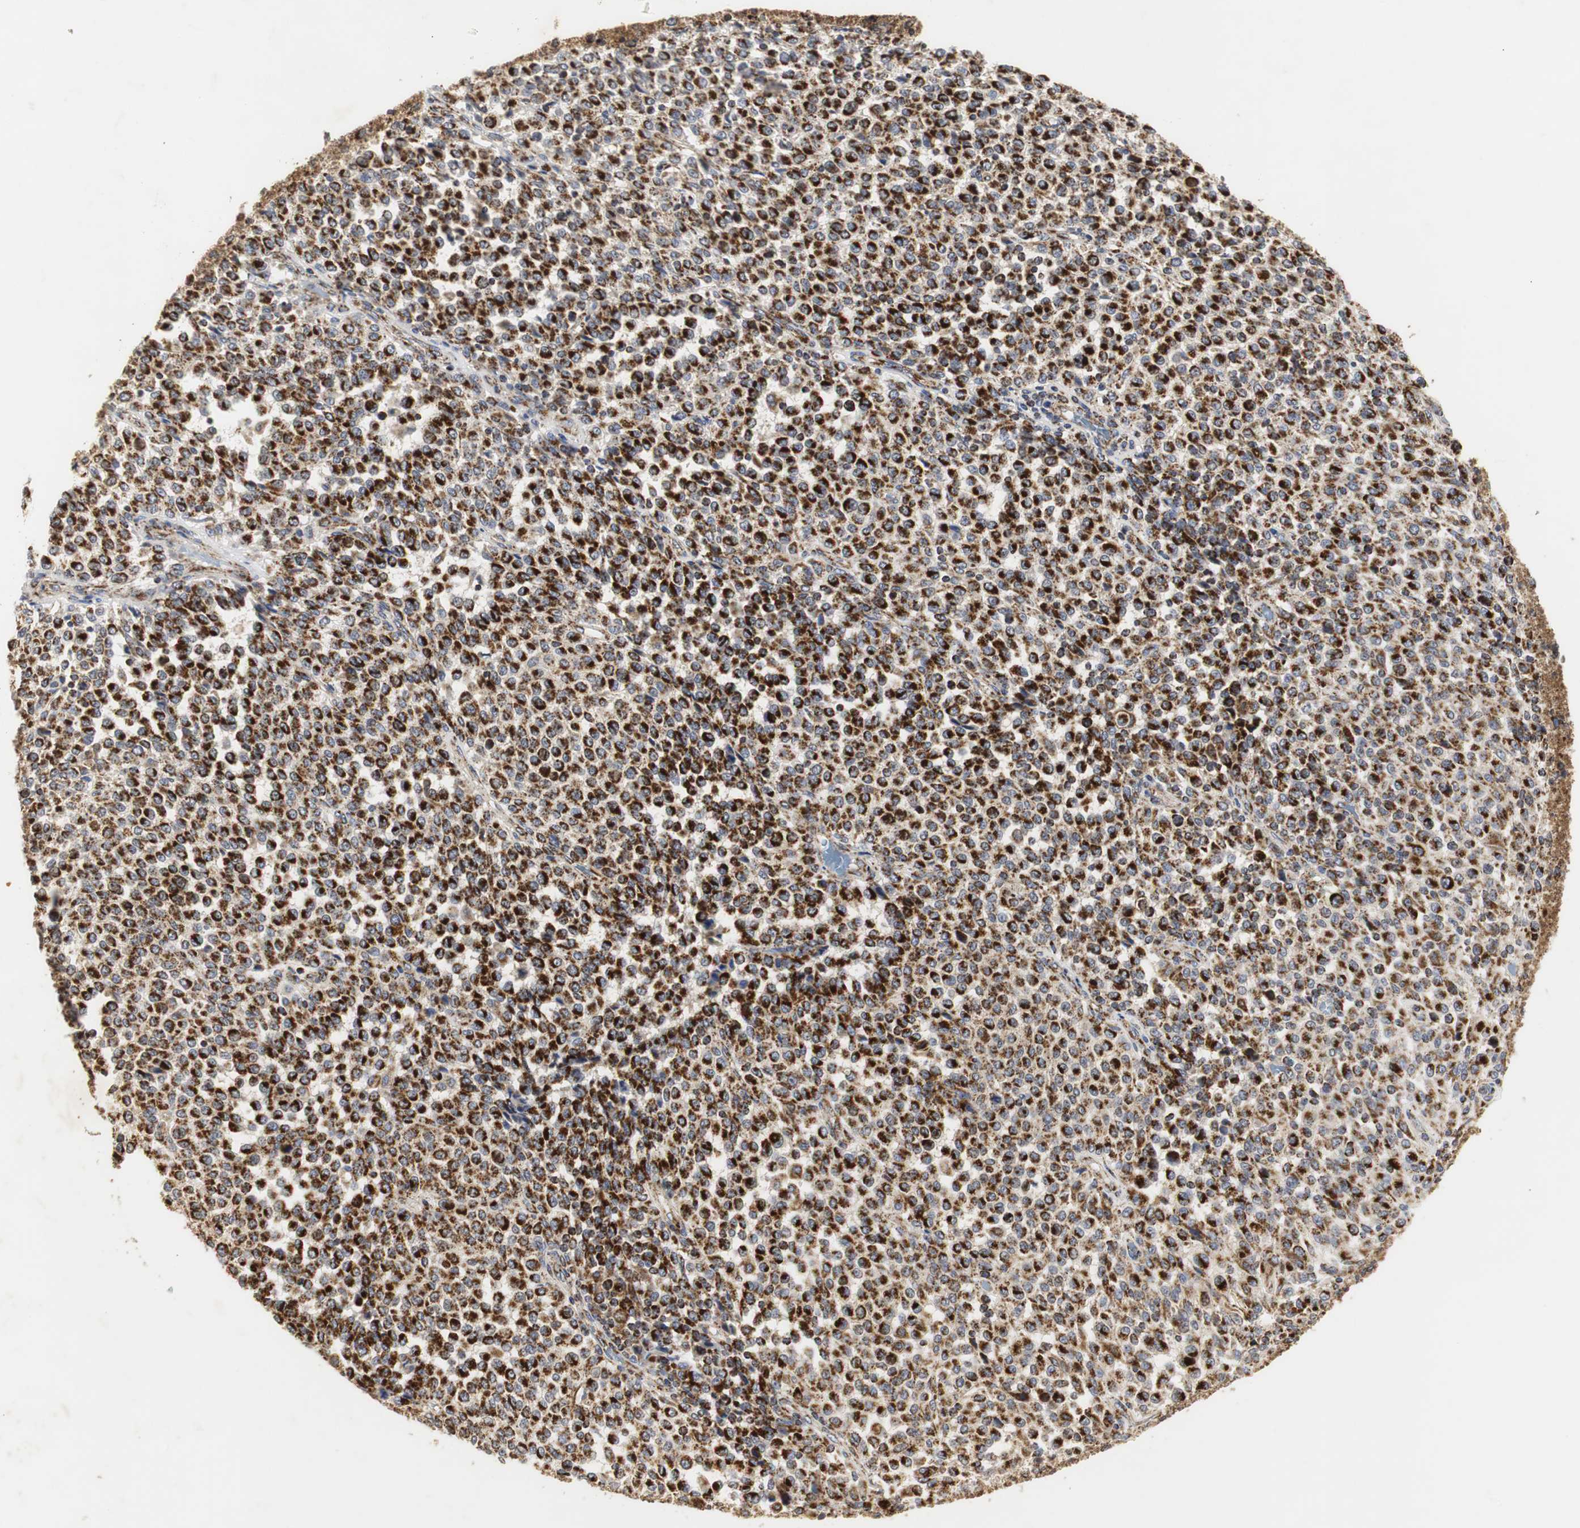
{"staining": {"intensity": "strong", "quantity": ">75%", "location": "cytoplasmic/membranous"}, "tissue": "melanoma", "cell_type": "Tumor cells", "image_type": "cancer", "snomed": [{"axis": "morphology", "description": "Malignant melanoma, Metastatic site"}, {"axis": "topography", "description": "Pancreas"}], "caption": "Immunohistochemical staining of melanoma exhibits high levels of strong cytoplasmic/membranous staining in approximately >75% of tumor cells. (DAB IHC with brightfield microscopy, high magnification).", "gene": "HSD17B10", "patient": {"sex": "female", "age": 30}}